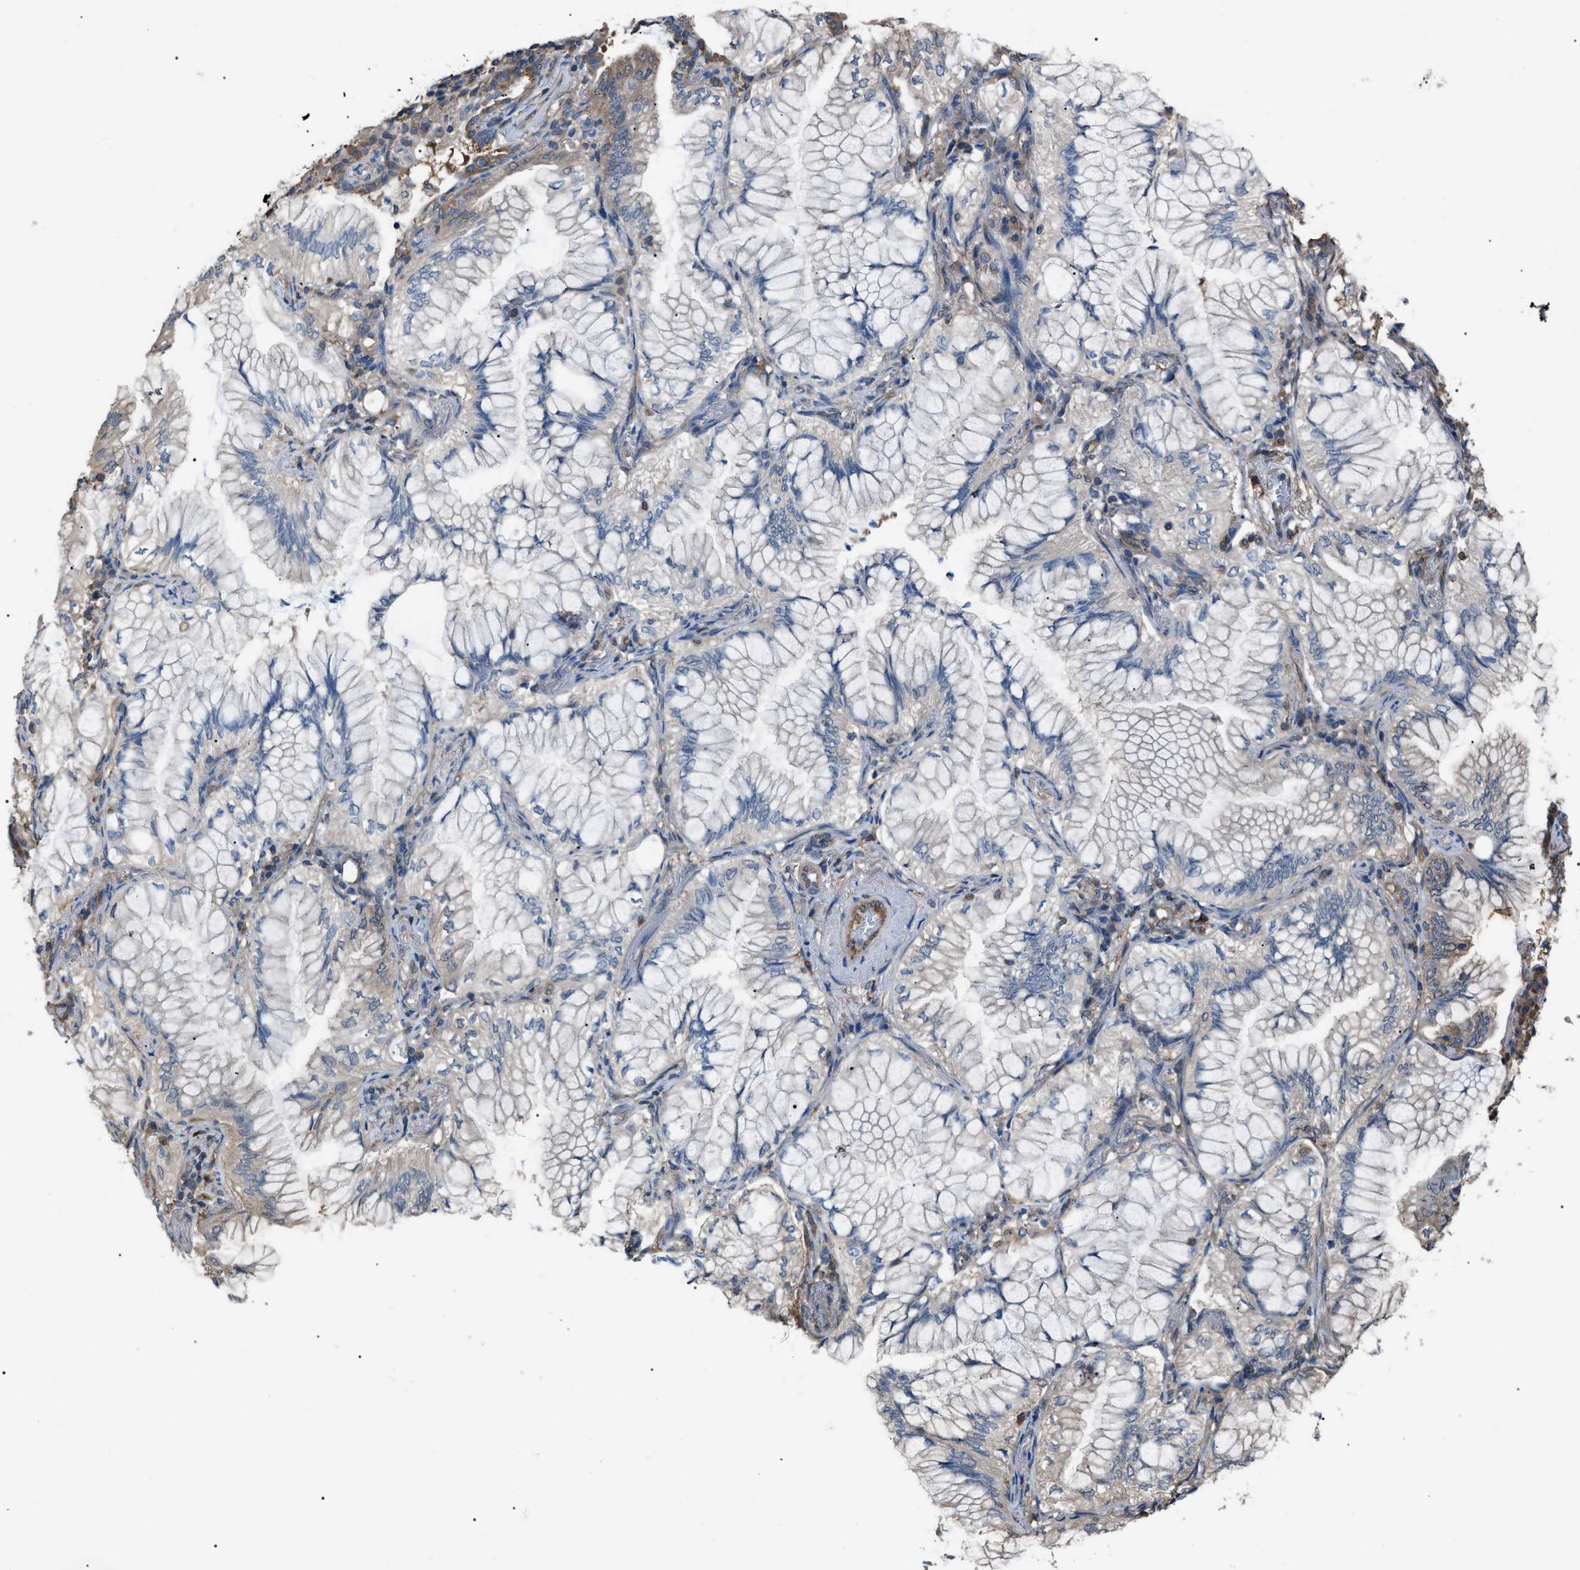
{"staining": {"intensity": "weak", "quantity": "<25%", "location": "cytoplasmic/membranous"}, "tissue": "lung cancer", "cell_type": "Tumor cells", "image_type": "cancer", "snomed": [{"axis": "morphology", "description": "Adenocarcinoma, NOS"}, {"axis": "topography", "description": "Lung"}], "caption": "This is an immunohistochemistry micrograph of human lung cancer (adenocarcinoma). There is no staining in tumor cells.", "gene": "PDCD5", "patient": {"sex": "female", "age": 70}}